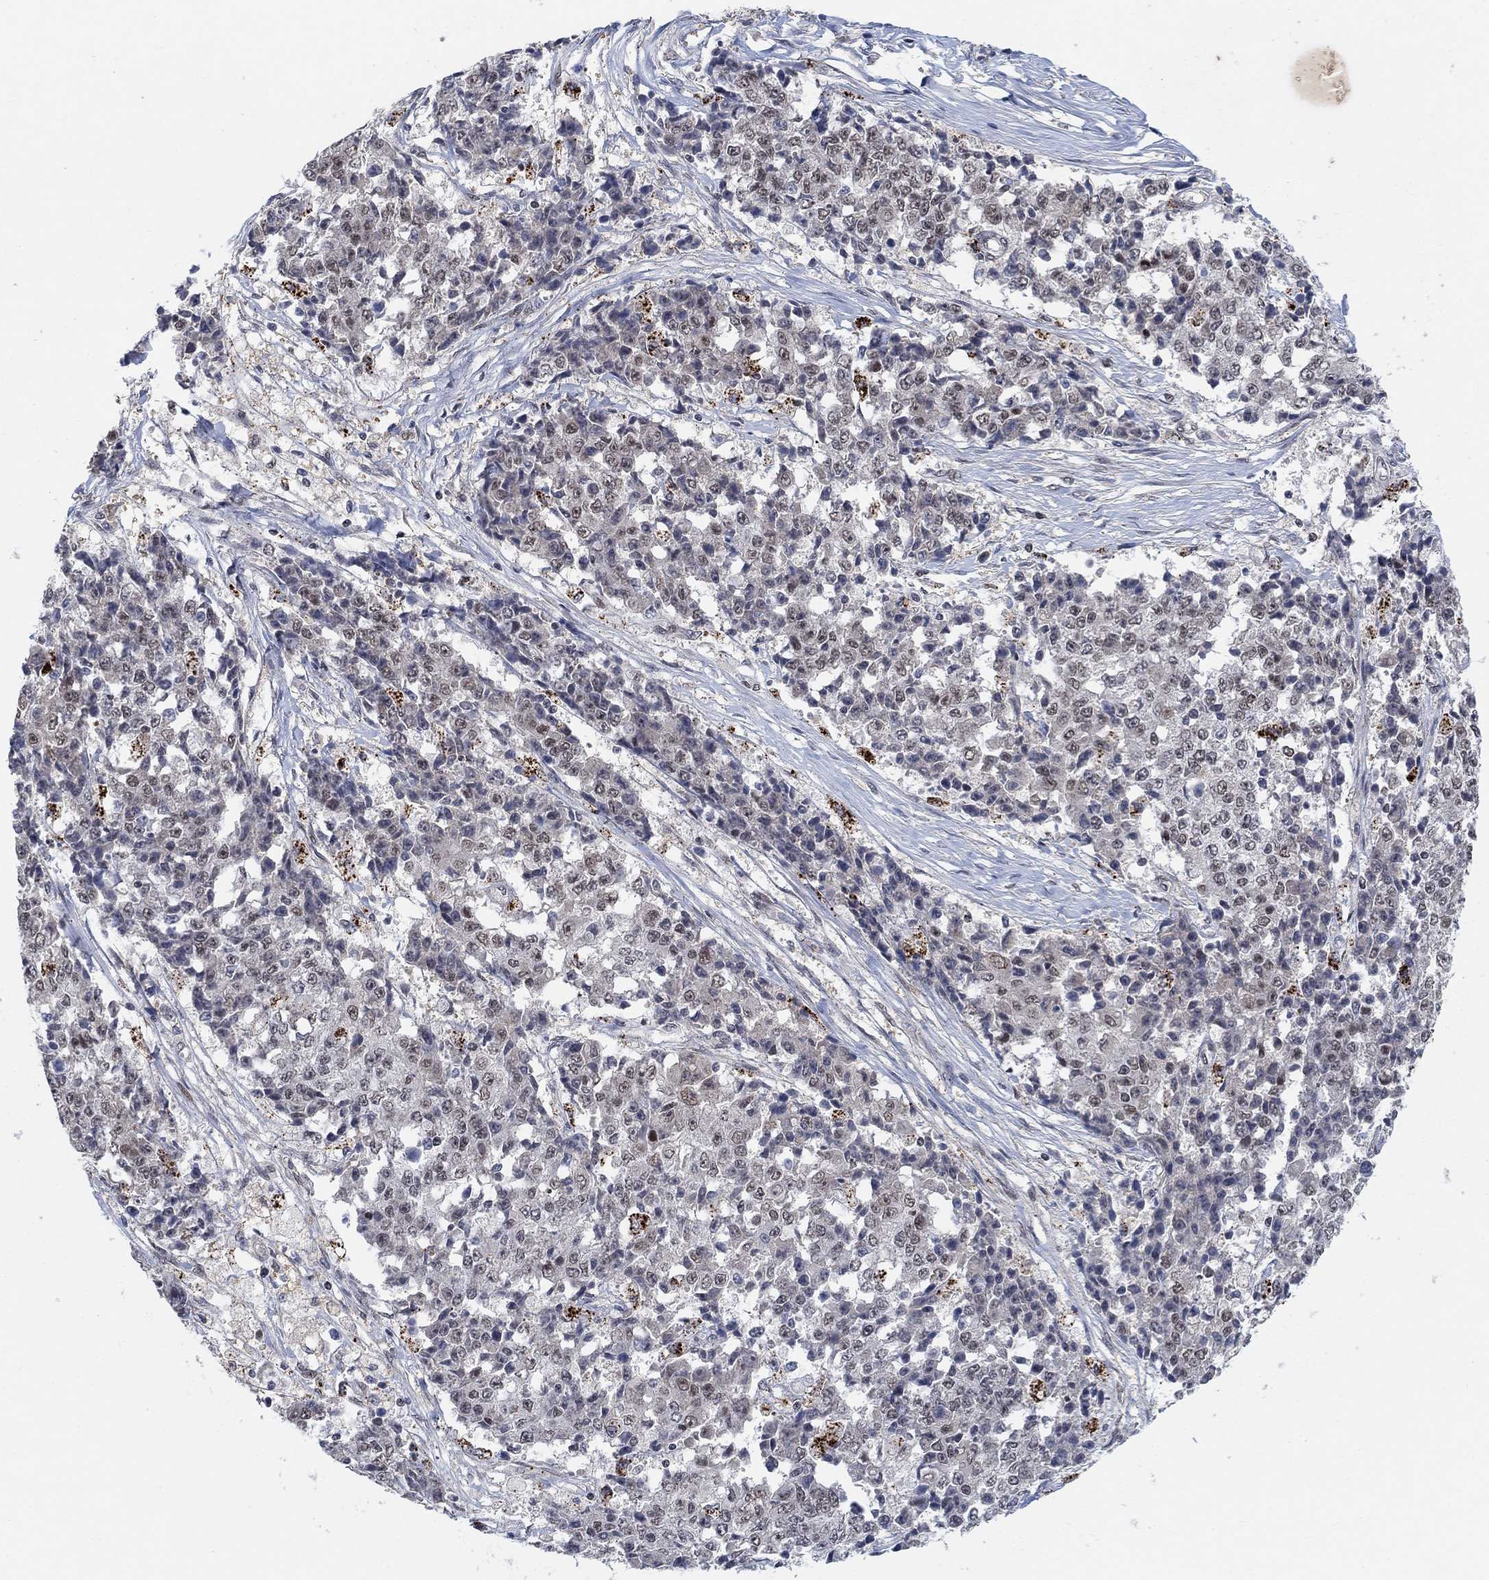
{"staining": {"intensity": "negative", "quantity": "none", "location": "none"}, "tissue": "ovarian cancer", "cell_type": "Tumor cells", "image_type": "cancer", "snomed": [{"axis": "morphology", "description": "Carcinoma, endometroid"}, {"axis": "topography", "description": "Ovary"}], "caption": "There is no significant positivity in tumor cells of ovarian endometroid carcinoma. Brightfield microscopy of immunohistochemistry stained with DAB (3,3'-diaminobenzidine) (brown) and hematoxylin (blue), captured at high magnification.", "gene": "THAP8", "patient": {"sex": "female", "age": 42}}